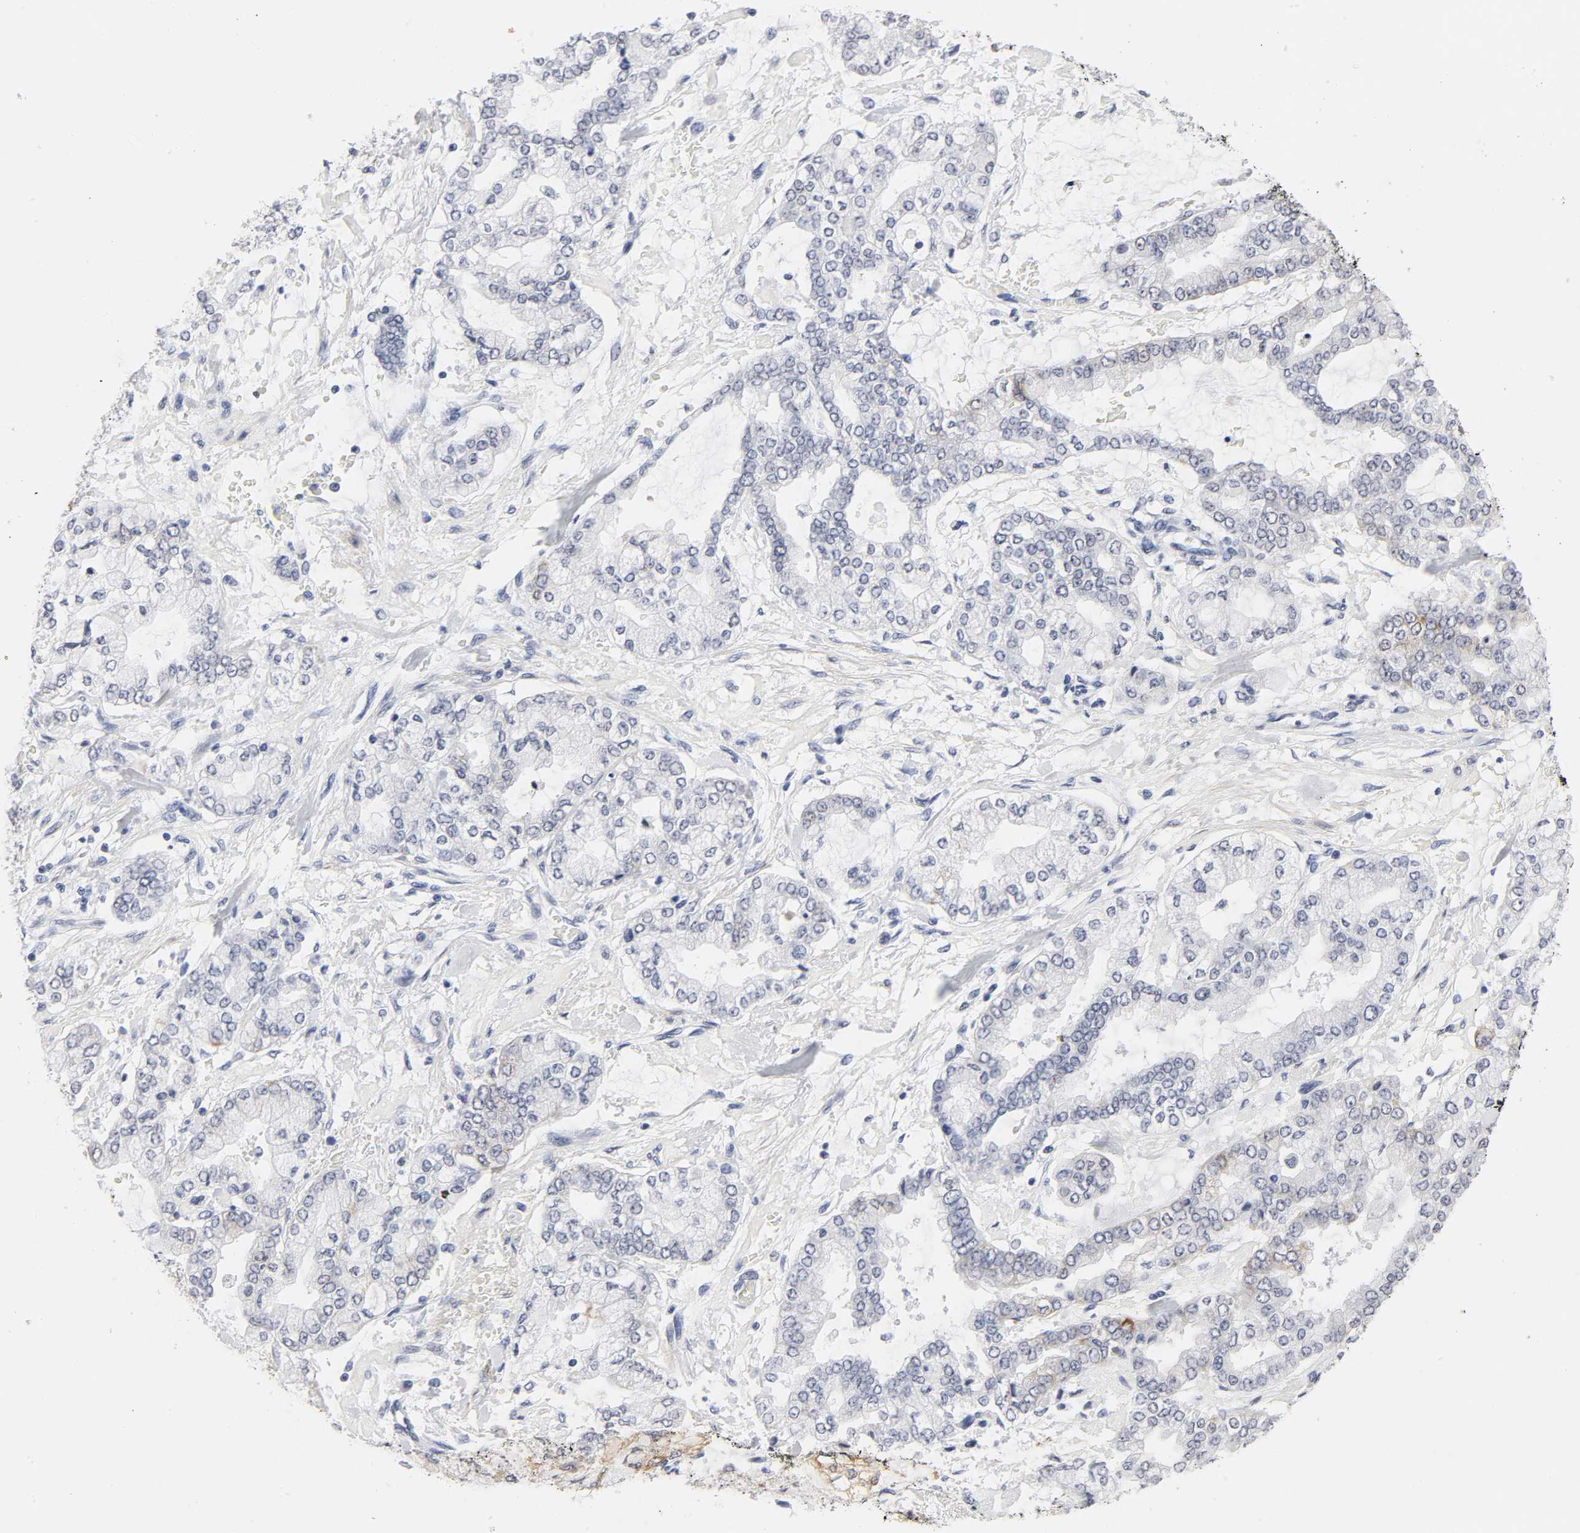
{"staining": {"intensity": "moderate", "quantity": "<25%", "location": "cytoplasmic/membranous"}, "tissue": "stomach cancer", "cell_type": "Tumor cells", "image_type": "cancer", "snomed": [{"axis": "morphology", "description": "Normal tissue, NOS"}, {"axis": "morphology", "description": "Adenocarcinoma, NOS"}, {"axis": "topography", "description": "Stomach, upper"}, {"axis": "topography", "description": "Stomach"}], "caption": "Tumor cells show low levels of moderate cytoplasmic/membranous staining in approximately <25% of cells in human stomach adenocarcinoma. Nuclei are stained in blue.", "gene": "GRHL2", "patient": {"sex": "male", "age": 76}}